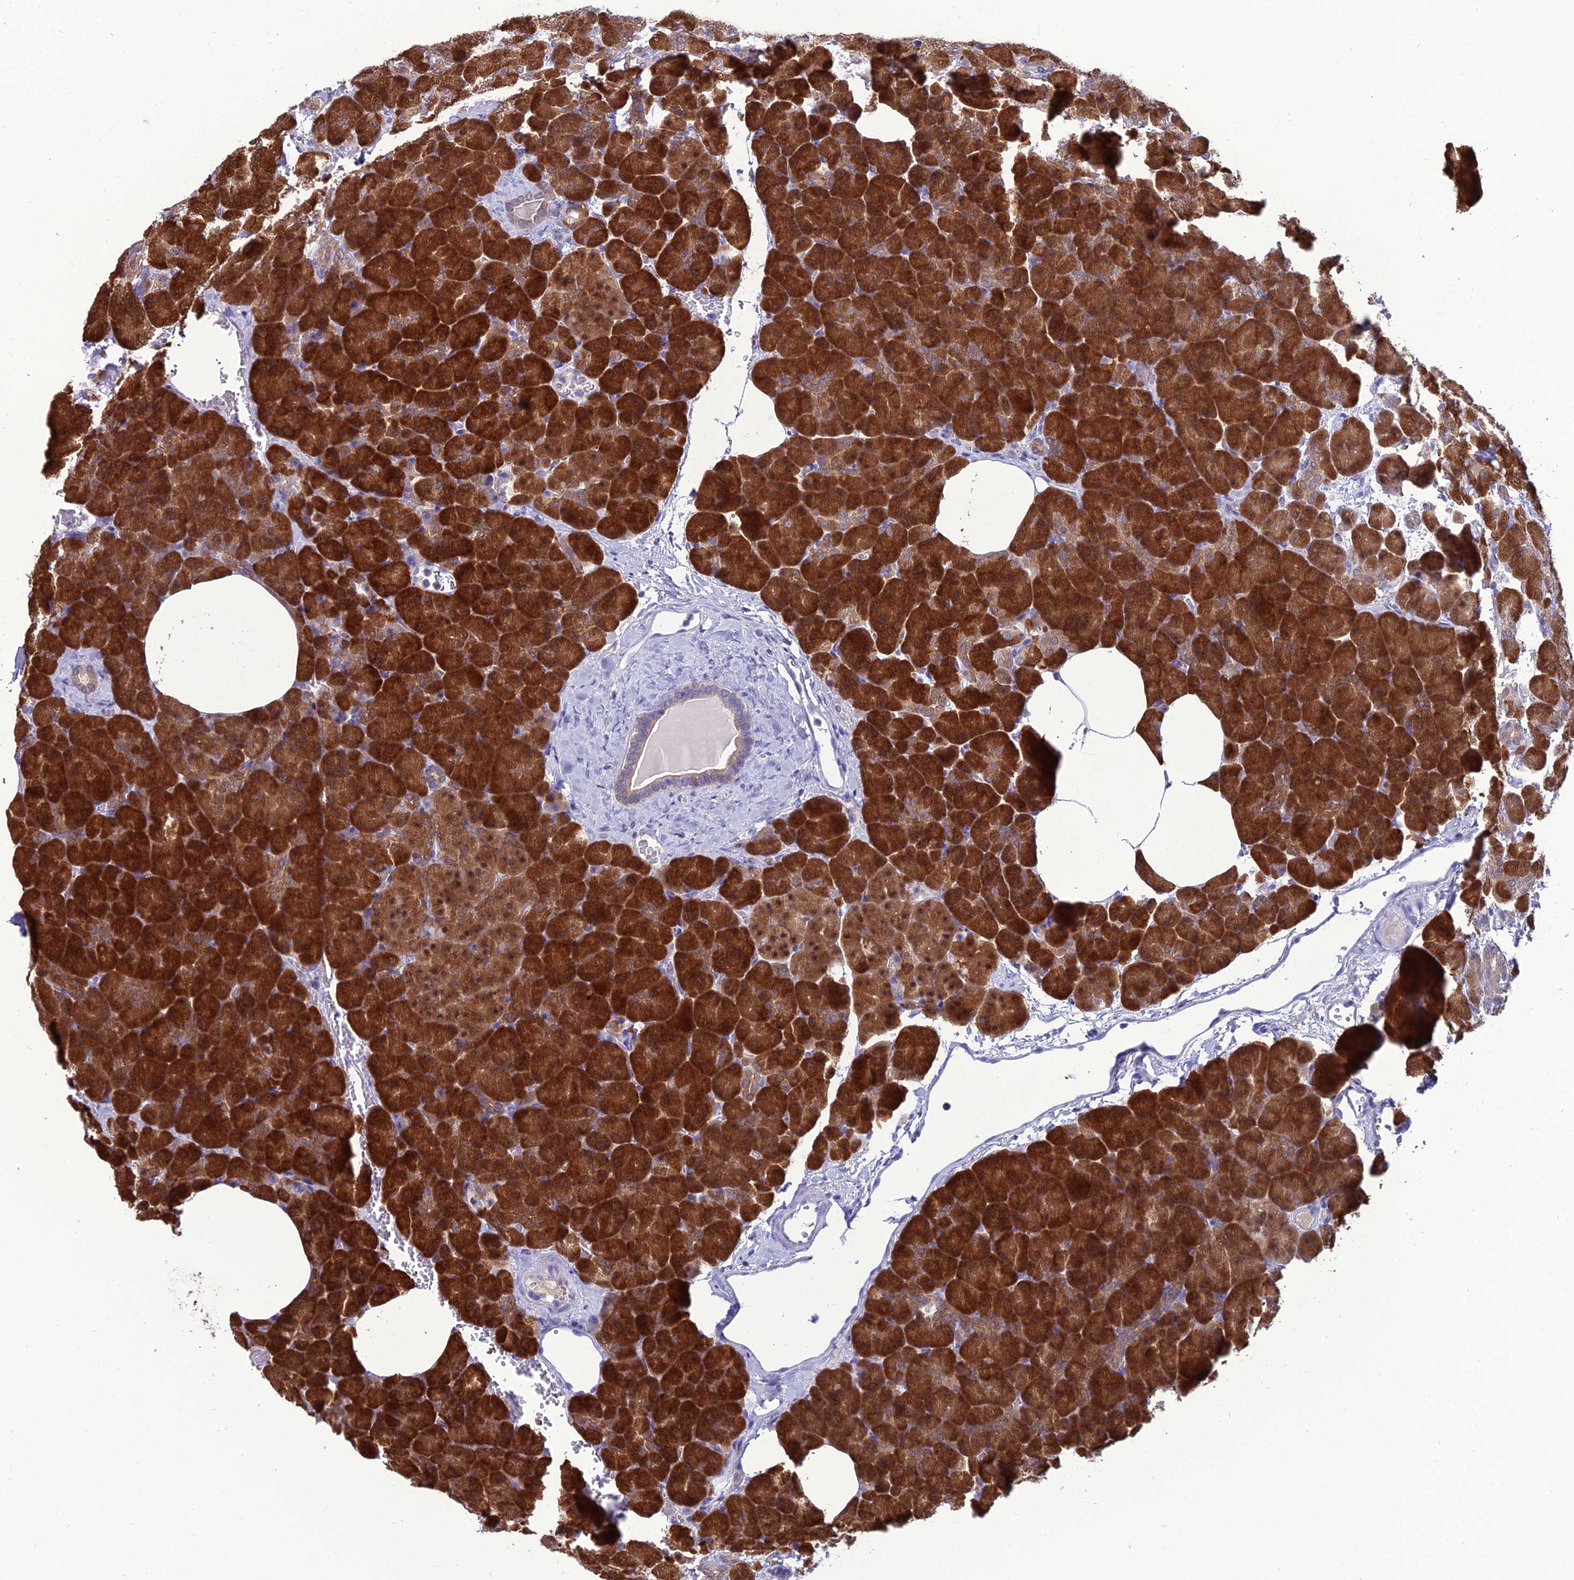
{"staining": {"intensity": "strong", "quantity": ">75%", "location": "cytoplasmic/membranous"}, "tissue": "pancreas", "cell_type": "Exocrine glandular cells", "image_type": "normal", "snomed": [{"axis": "morphology", "description": "Normal tissue, NOS"}, {"axis": "morphology", "description": "Carcinoid, malignant, NOS"}, {"axis": "topography", "description": "Pancreas"}], "caption": "Protein expression by IHC exhibits strong cytoplasmic/membranous positivity in about >75% of exocrine glandular cells in benign pancreas. The protein of interest is stained brown, and the nuclei are stained in blue (DAB (3,3'-diaminobenzidine) IHC with brightfield microscopy, high magnification).", "gene": "GNPNAT1", "patient": {"sex": "female", "age": 35}}